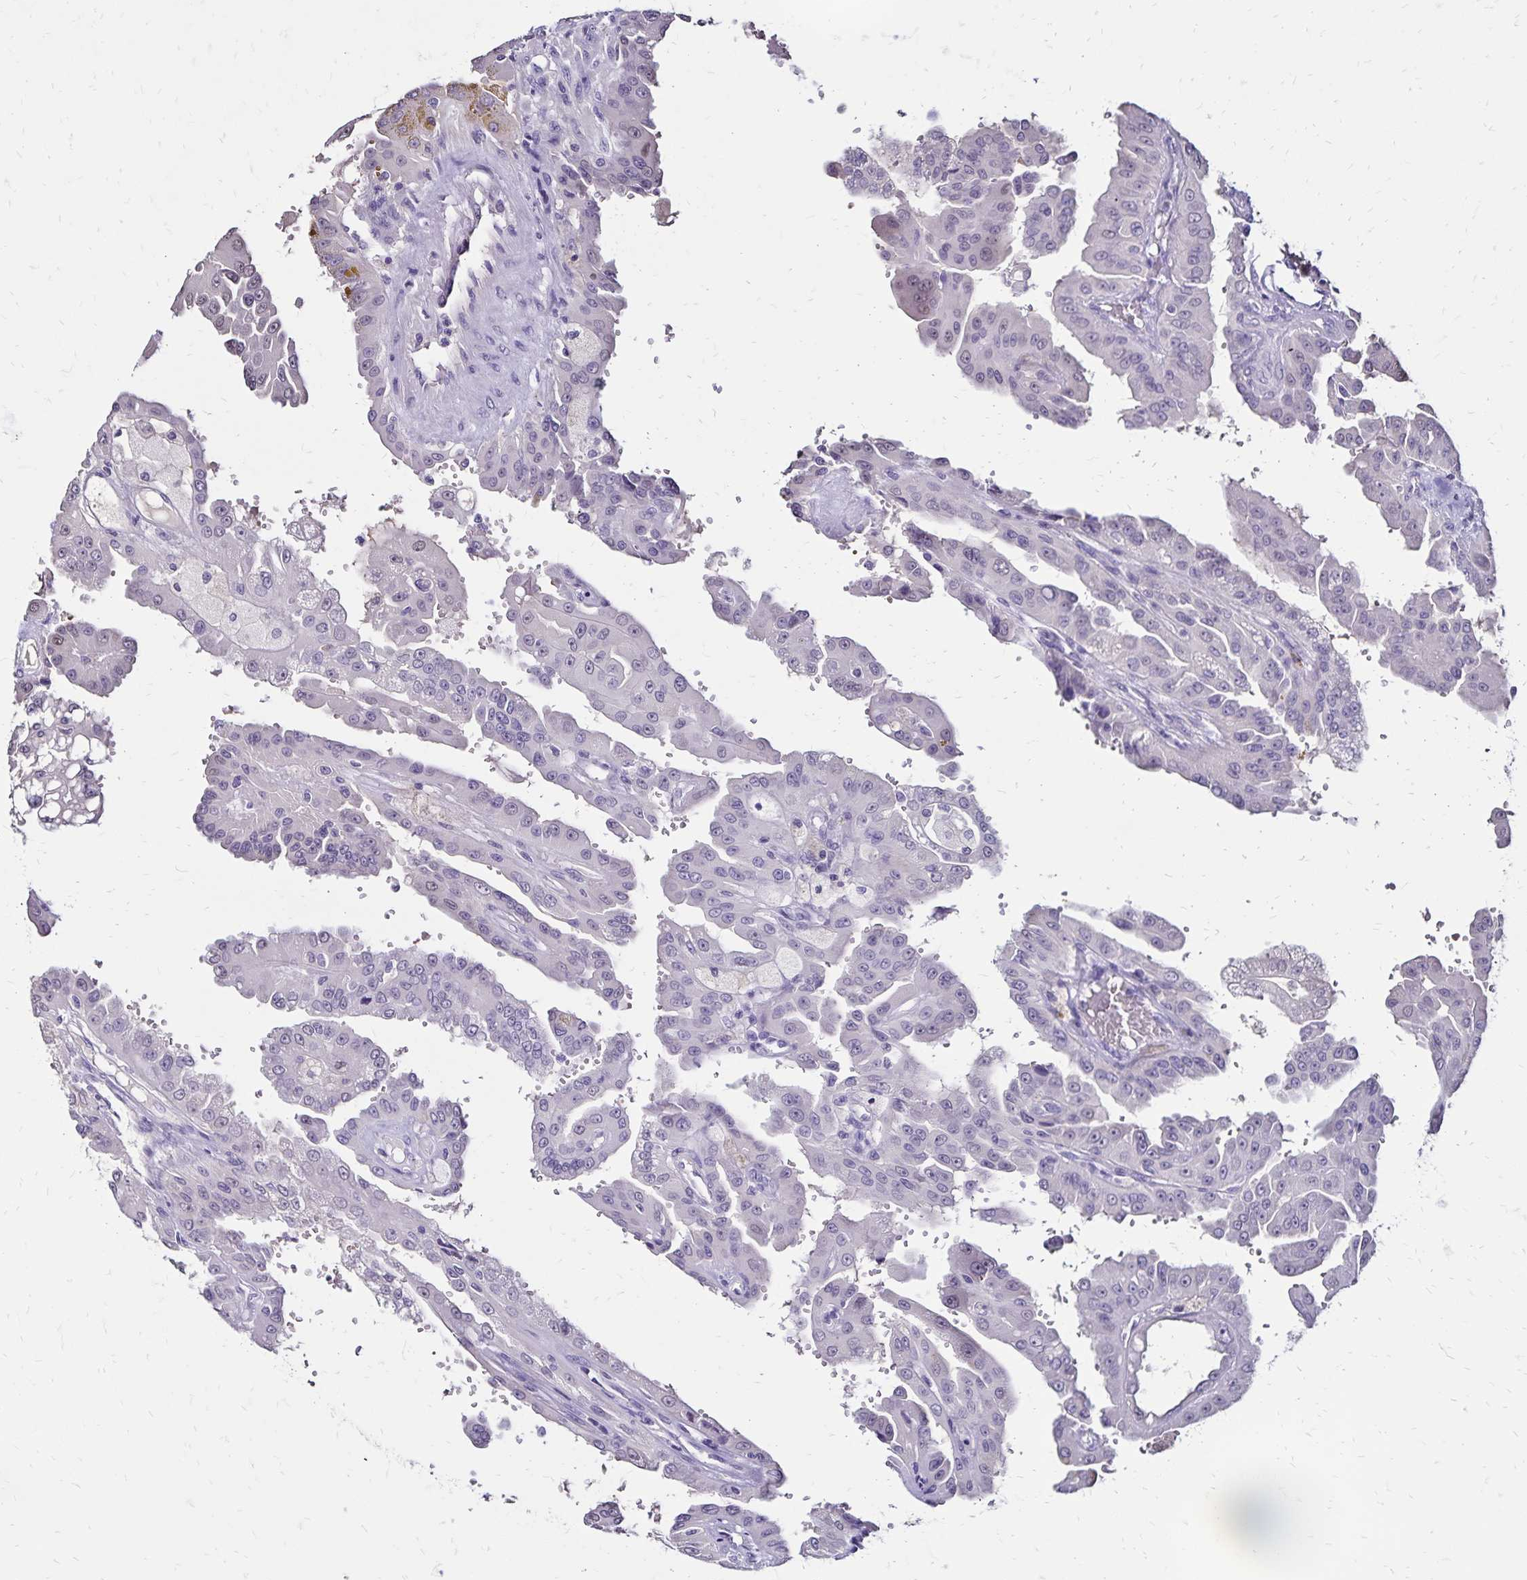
{"staining": {"intensity": "negative", "quantity": "none", "location": "none"}, "tissue": "renal cancer", "cell_type": "Tumor cells", "image_type": "cancer", "snomed": [{"axis": "morphology", "description": "Adenocarcinoma, NOS"}, {"axis": "topography", "description": "Kidney"}], "caption": "Human renal cancer stained for a protein using immunohistochemistry demonstrates no positivity in tumor cells.", "gene": "SH3GL3", "patient": {"sex": "male", "age": 58}}